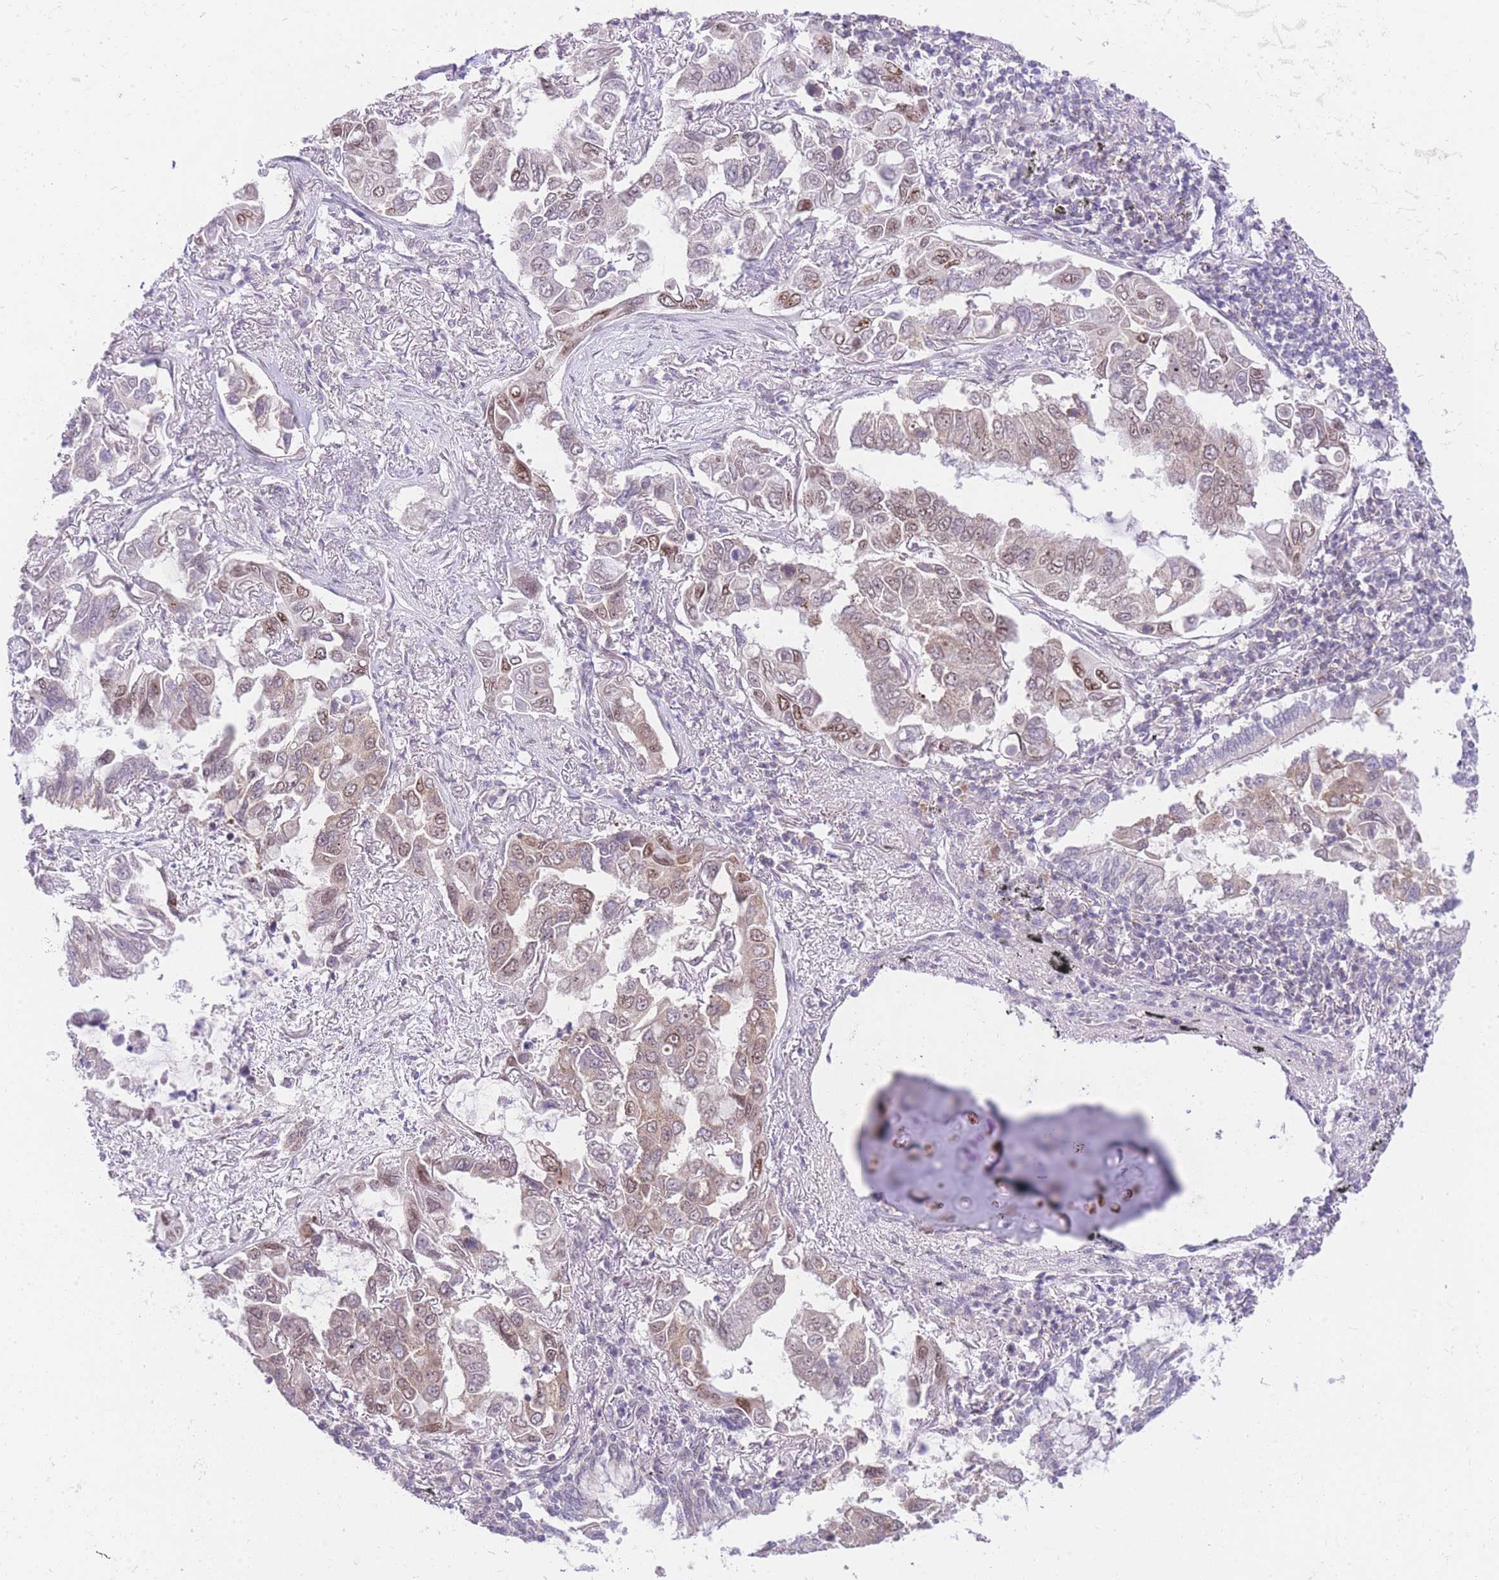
{"staining": {"intensity": "moderate", "quantity": "<25%", "location": "cytoplasmic/membranous,nuclear"}, "tissue": "lung cancer", "cell_type": "Tumor cells", "image_type": "cancer", "snomed": [{"axis": "morphology", "description": "Adenocarcinoma, NOS"}, {"axis": "topography", "description": "Lung"}], "caption": "IHC (DAB (3,3'-diaminobenzidine)) staining of human lung cancer shows moderate cytoplasmic/membranous and nuclear protein expression in approximately <25% of tumor cells.", "gene": "STK39", "patient": {"sex": "male", "age": 64}}